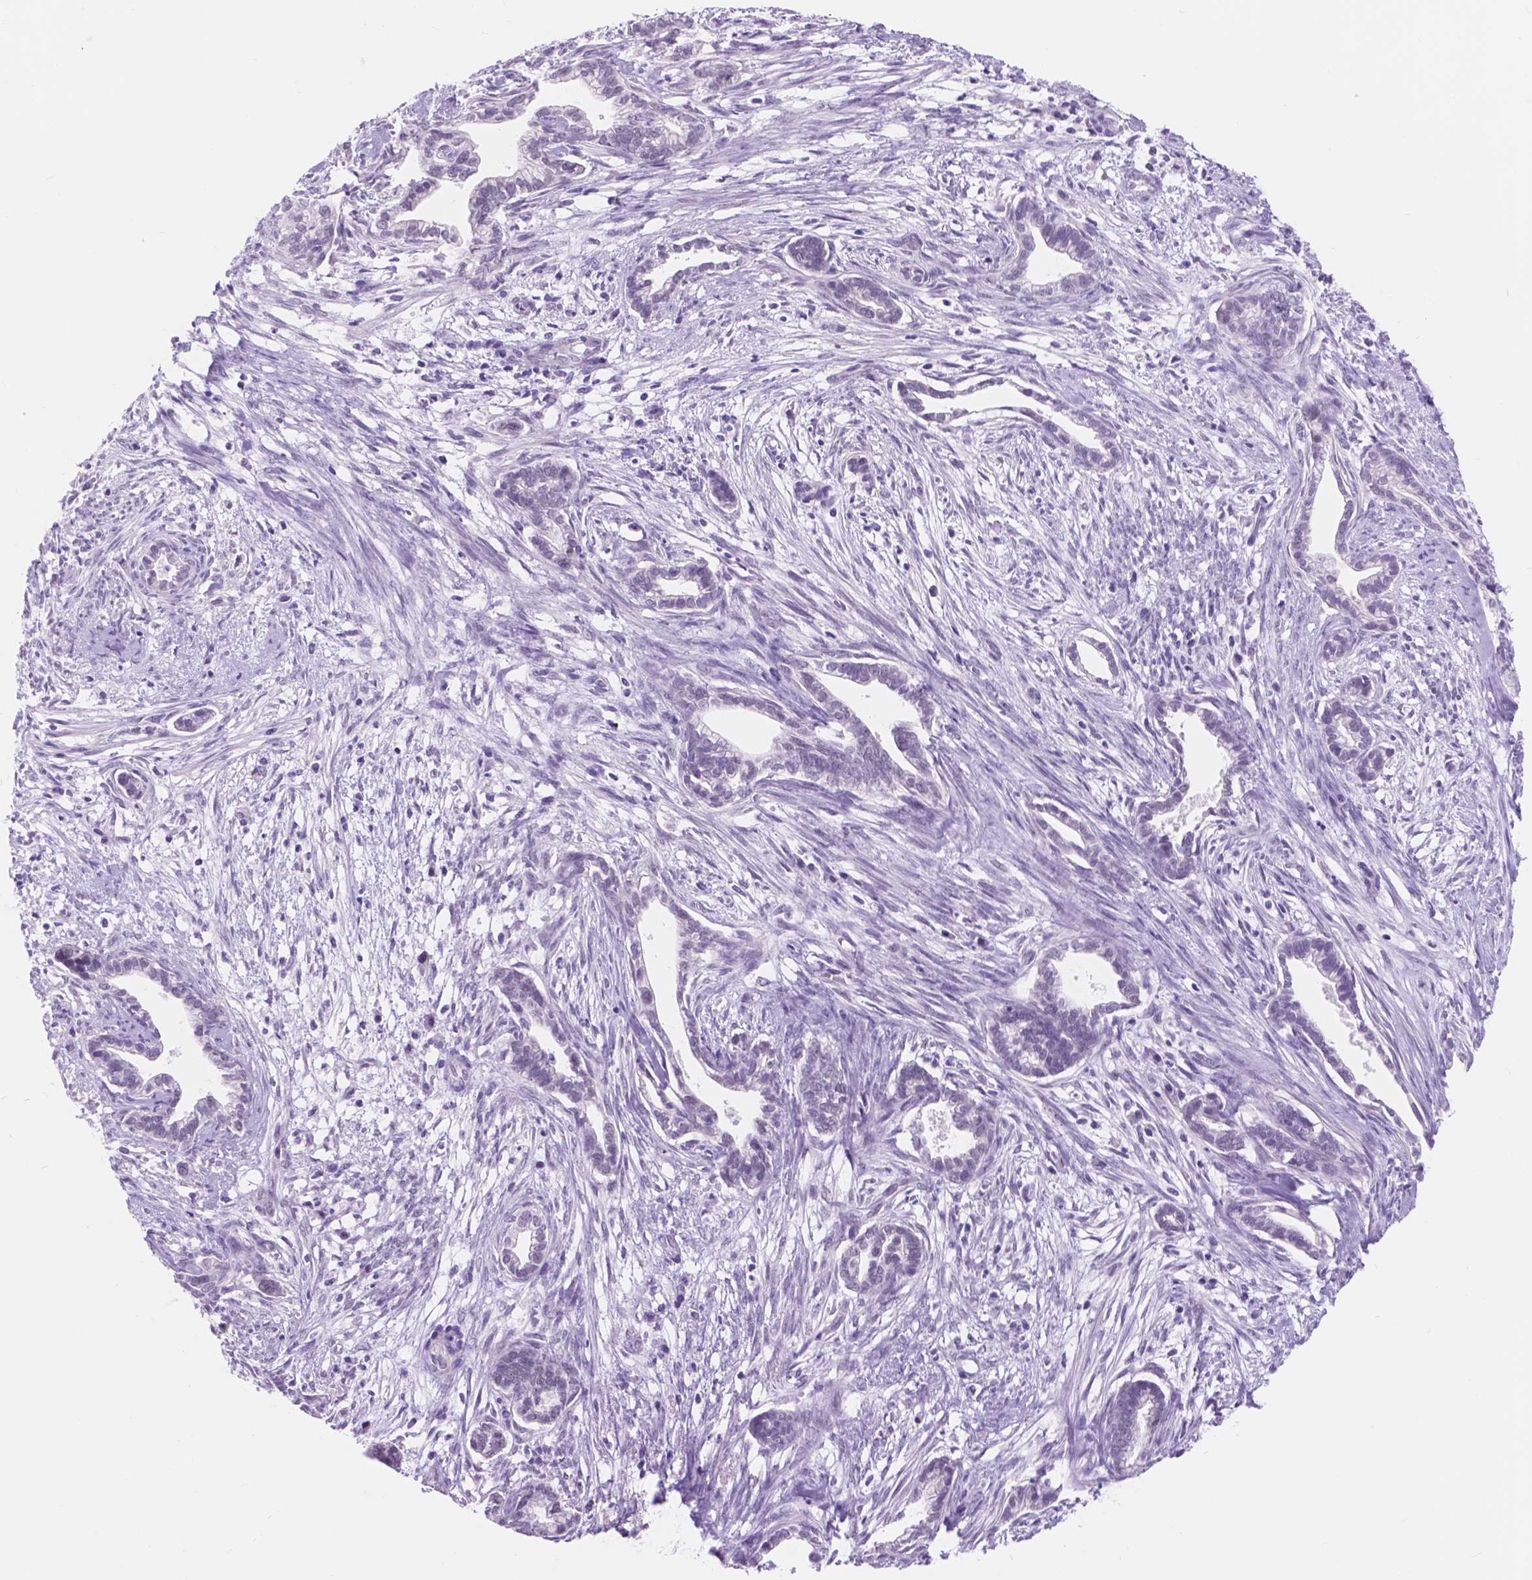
{"staining": {"intensity": "negative", "quantity": "none", "location": "none"}, "tissue": "cervical cancer", "cell_type": "Tumor cells", "image_type": "cancer", "snomed": [{"axis": "morphology", "description": "Adenocarcinoma, NOS"}, {"axis": "topography", "description": "Cervix"}], "caption": "The micrograph exhibits no staining of tumor cells in adenocarcinoma (cervical). Nuclei are stained in blue.", "gene": "DCC", "patient": {"sex": "female", "age": 62}}